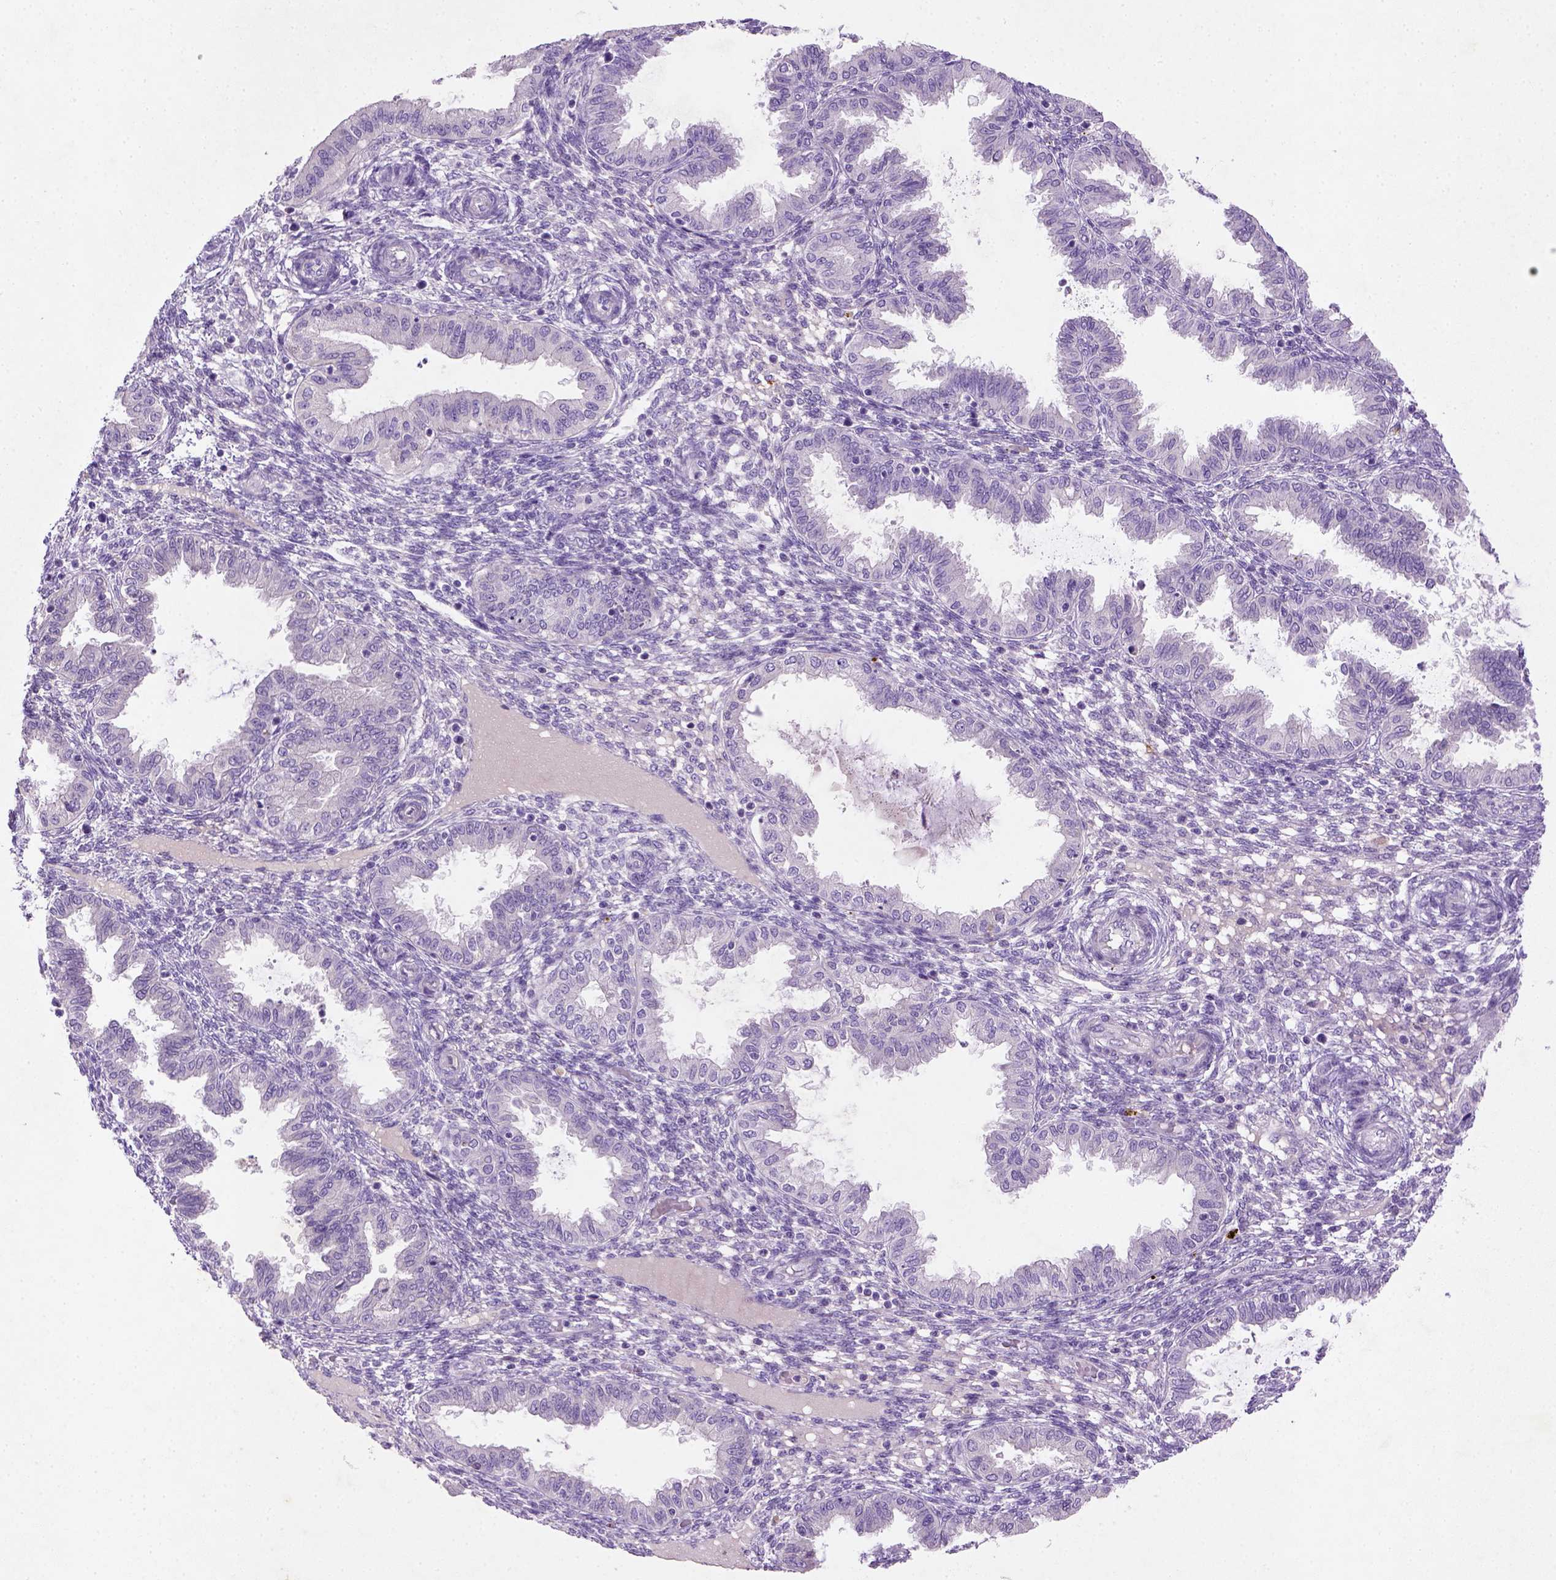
{"staining": {"intensity": "negative", "quantity": "none", "location": "none"}, "tissue": "endometrium", "cell_type": "Cells in endometrial stroma", "image_type": "normal", "snomed": [{"axis": "morphology", "description": "Normal tissue, NOS"}, {"axis": "topography", "description": "Endometrium"}], "caption": "IHC of unremarkable endometrium reveals no expression in cells in endometrial stroma. (Immunohistochemistry (ihc), brightfield microscopy, high magnification).", "gene": "NUDT2", "patient": {"sex": "female", "age": 33}}